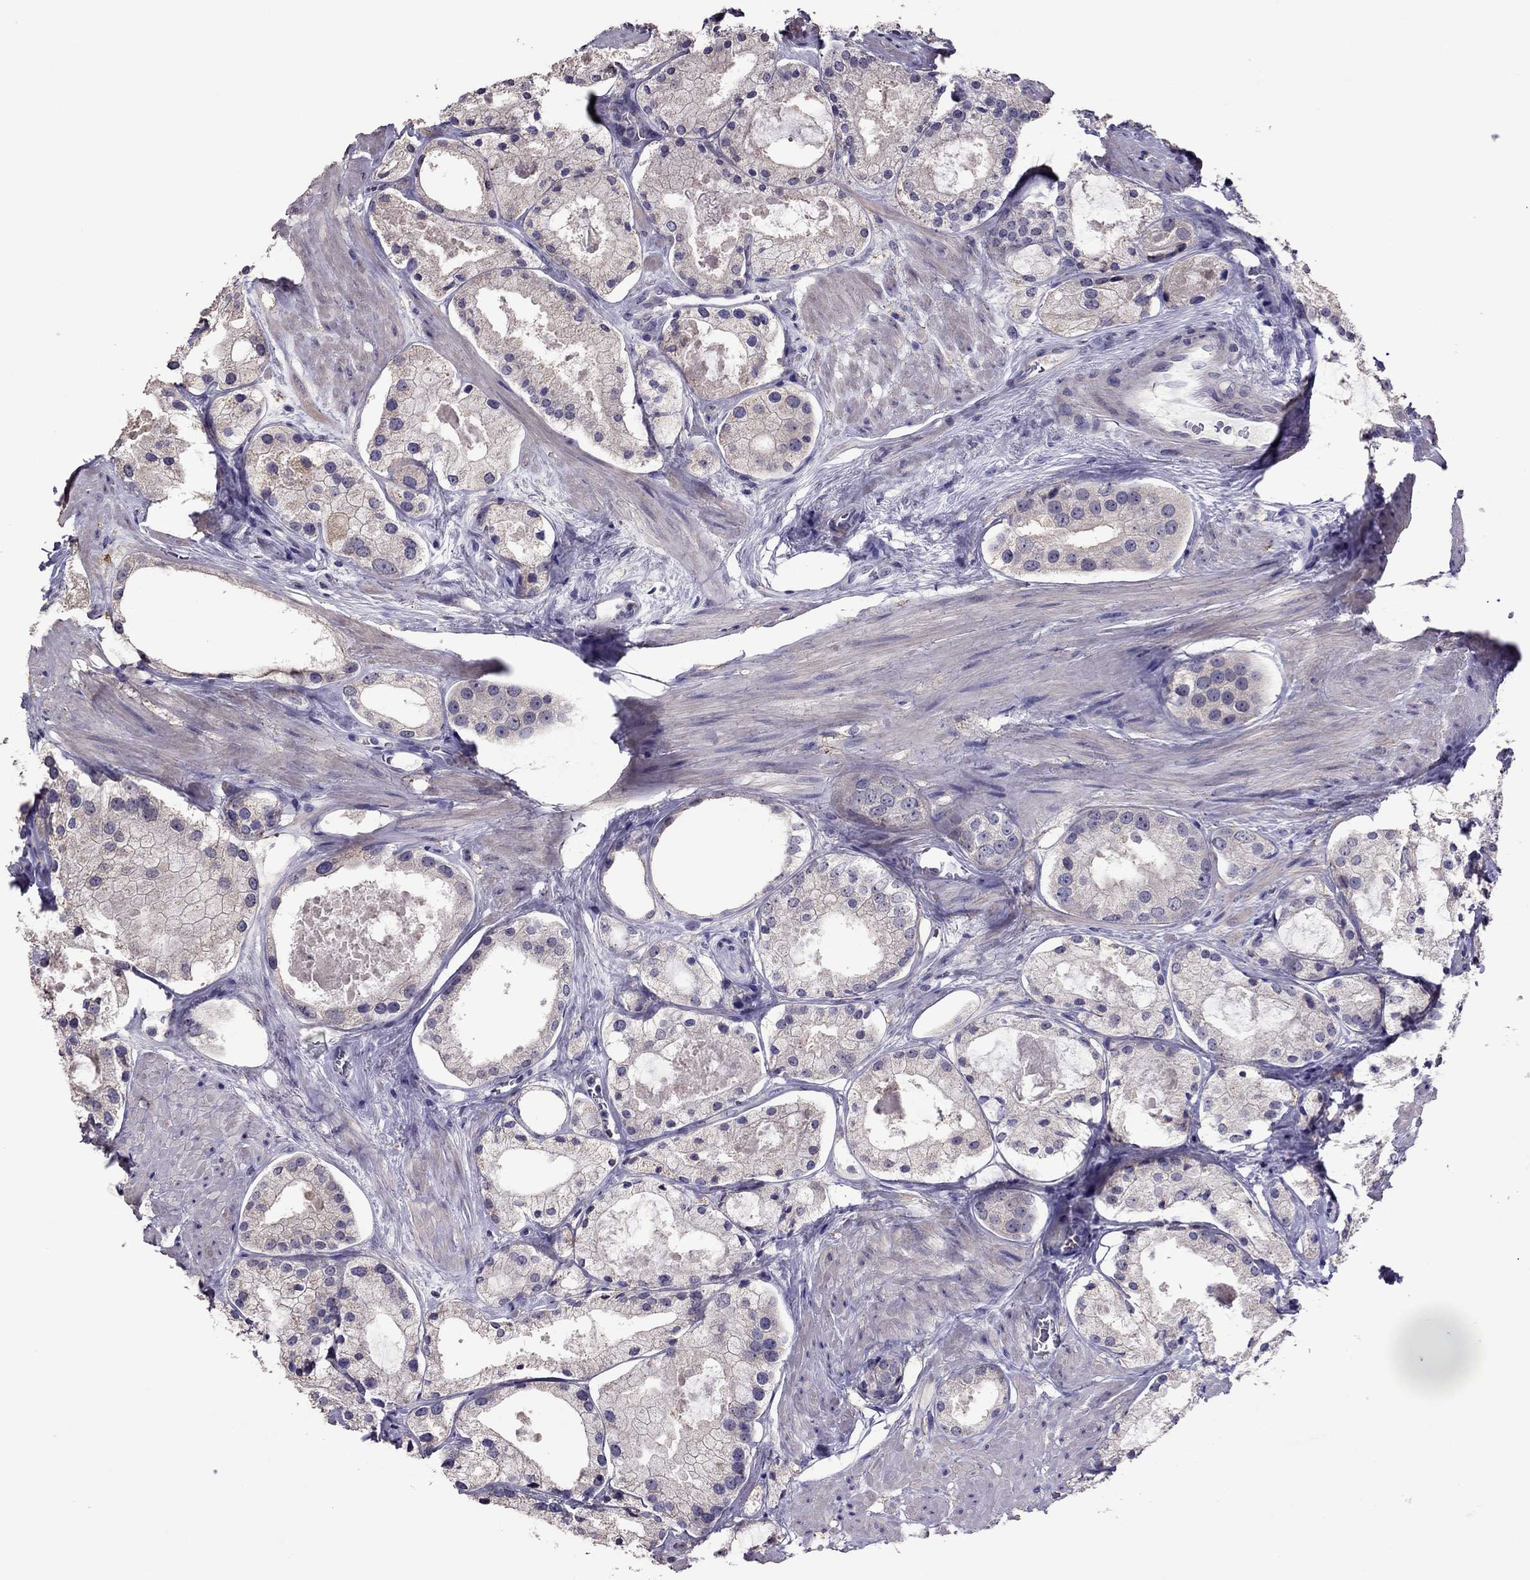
{"staining": {"intensity": "negative", "quantity": "none", "location": "none"}, "tissue": "prostate cancer", "cell_type": "Tumor cells", "image_type": "cancer", "snomed": [{"axis": "morphology", "description": "Adenocarcinoma, NOS"}, {"axis": "morphology", "description": "Adenocarcinoma, High grade"}, {"axis": "topography", "description": "Prostate"}], "caption": "Histopathology image shows no significant protein positivity in tumor cells of prostate cancer (high-grade adenocarcinoma).", "gene": "LRRC46", "patient": {"sex": "male", "age": 64}}